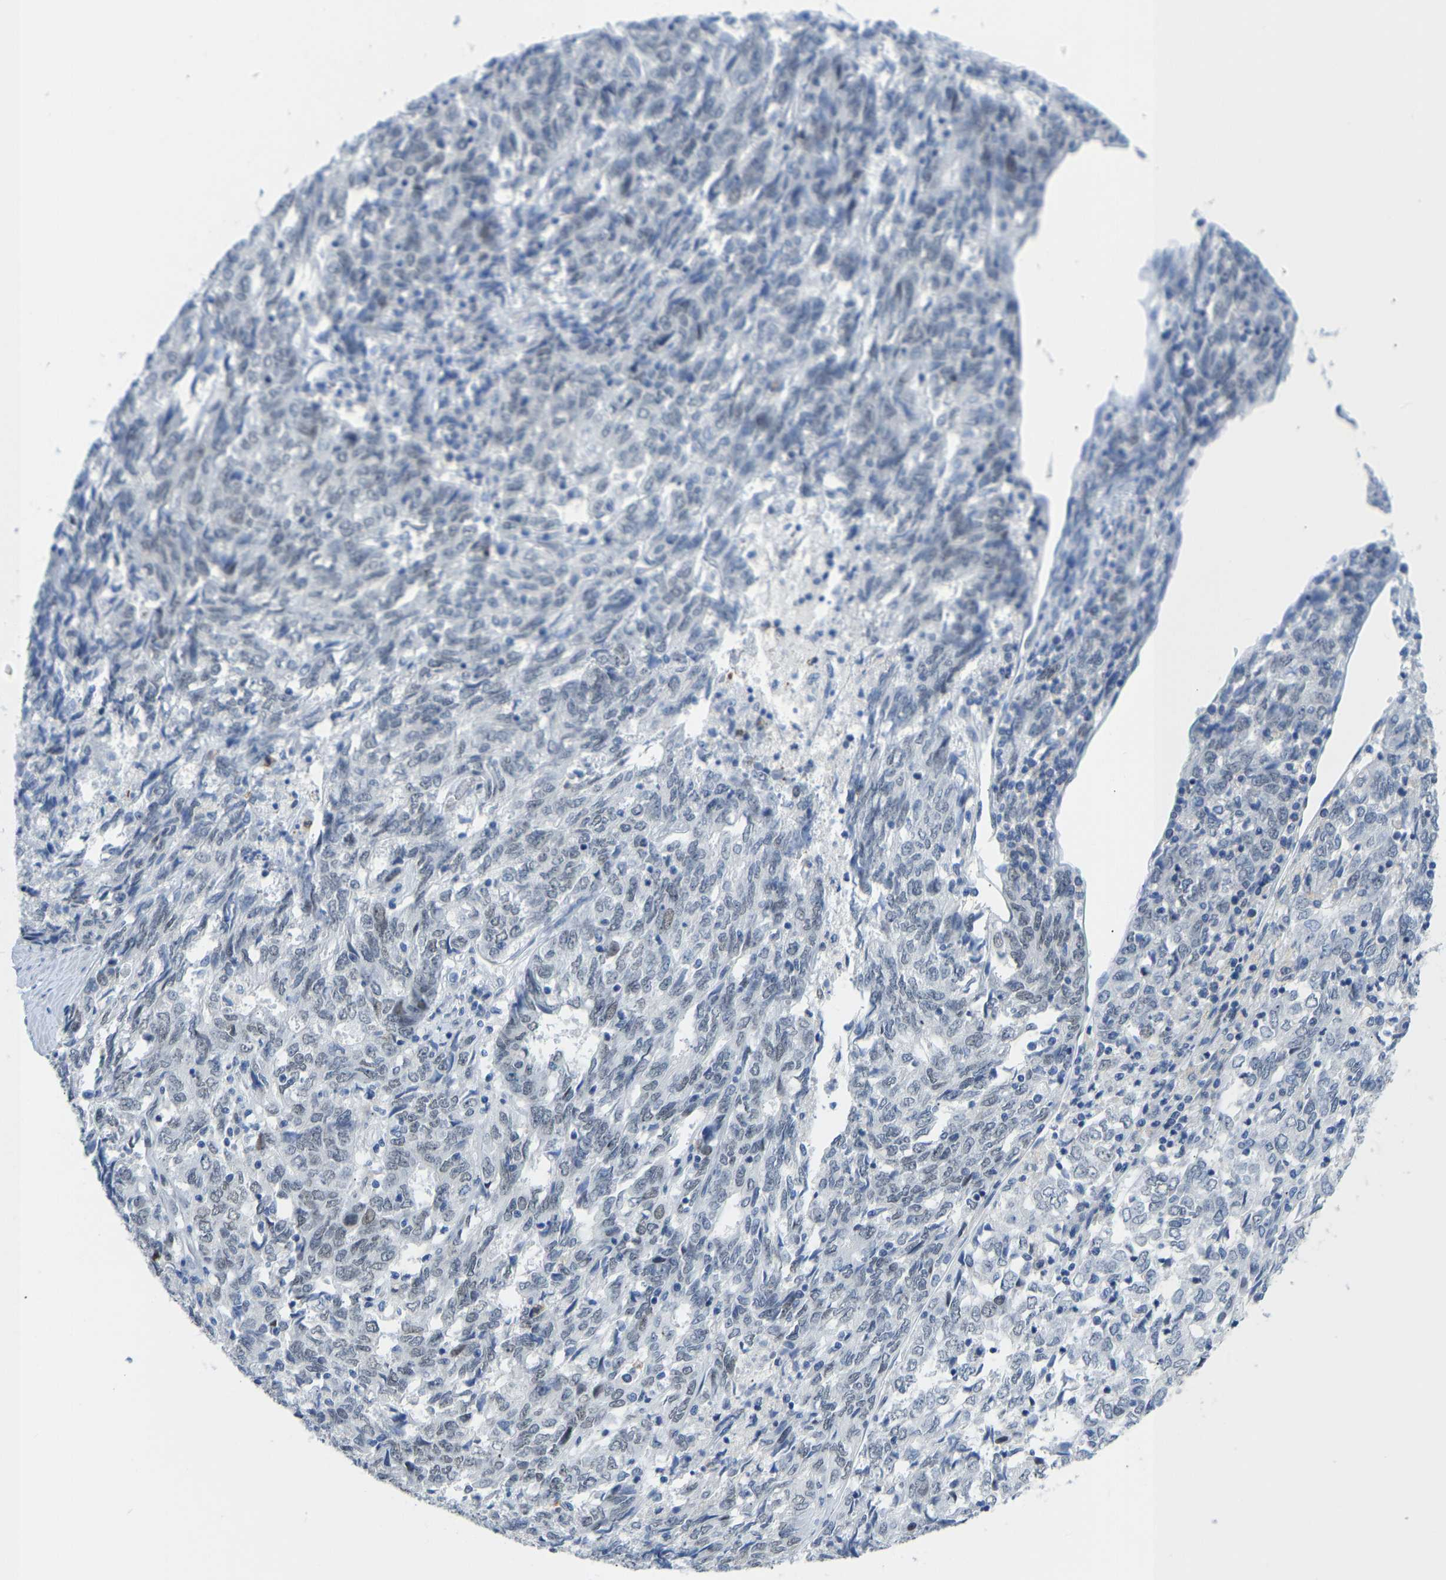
{"staining": {"intensity": "negative", "quantity": "none", "location": "none"}, "tissue": "endometrial cancer", "cell_type": "Tumor cells", "image_type": "cancer", "snomed": [{"axis": "morphology", "description": "Adenocarcinoma, NOS"}, {"axis": "topography", "description": "Endometrium"}], "caption": "Immunohistochemical staining of endometrial adenocarcinoma demonstrates no significant staining in tumor cells.", "gene": "TXNDC2", "patient": {"sex": "female", "age": 80}}